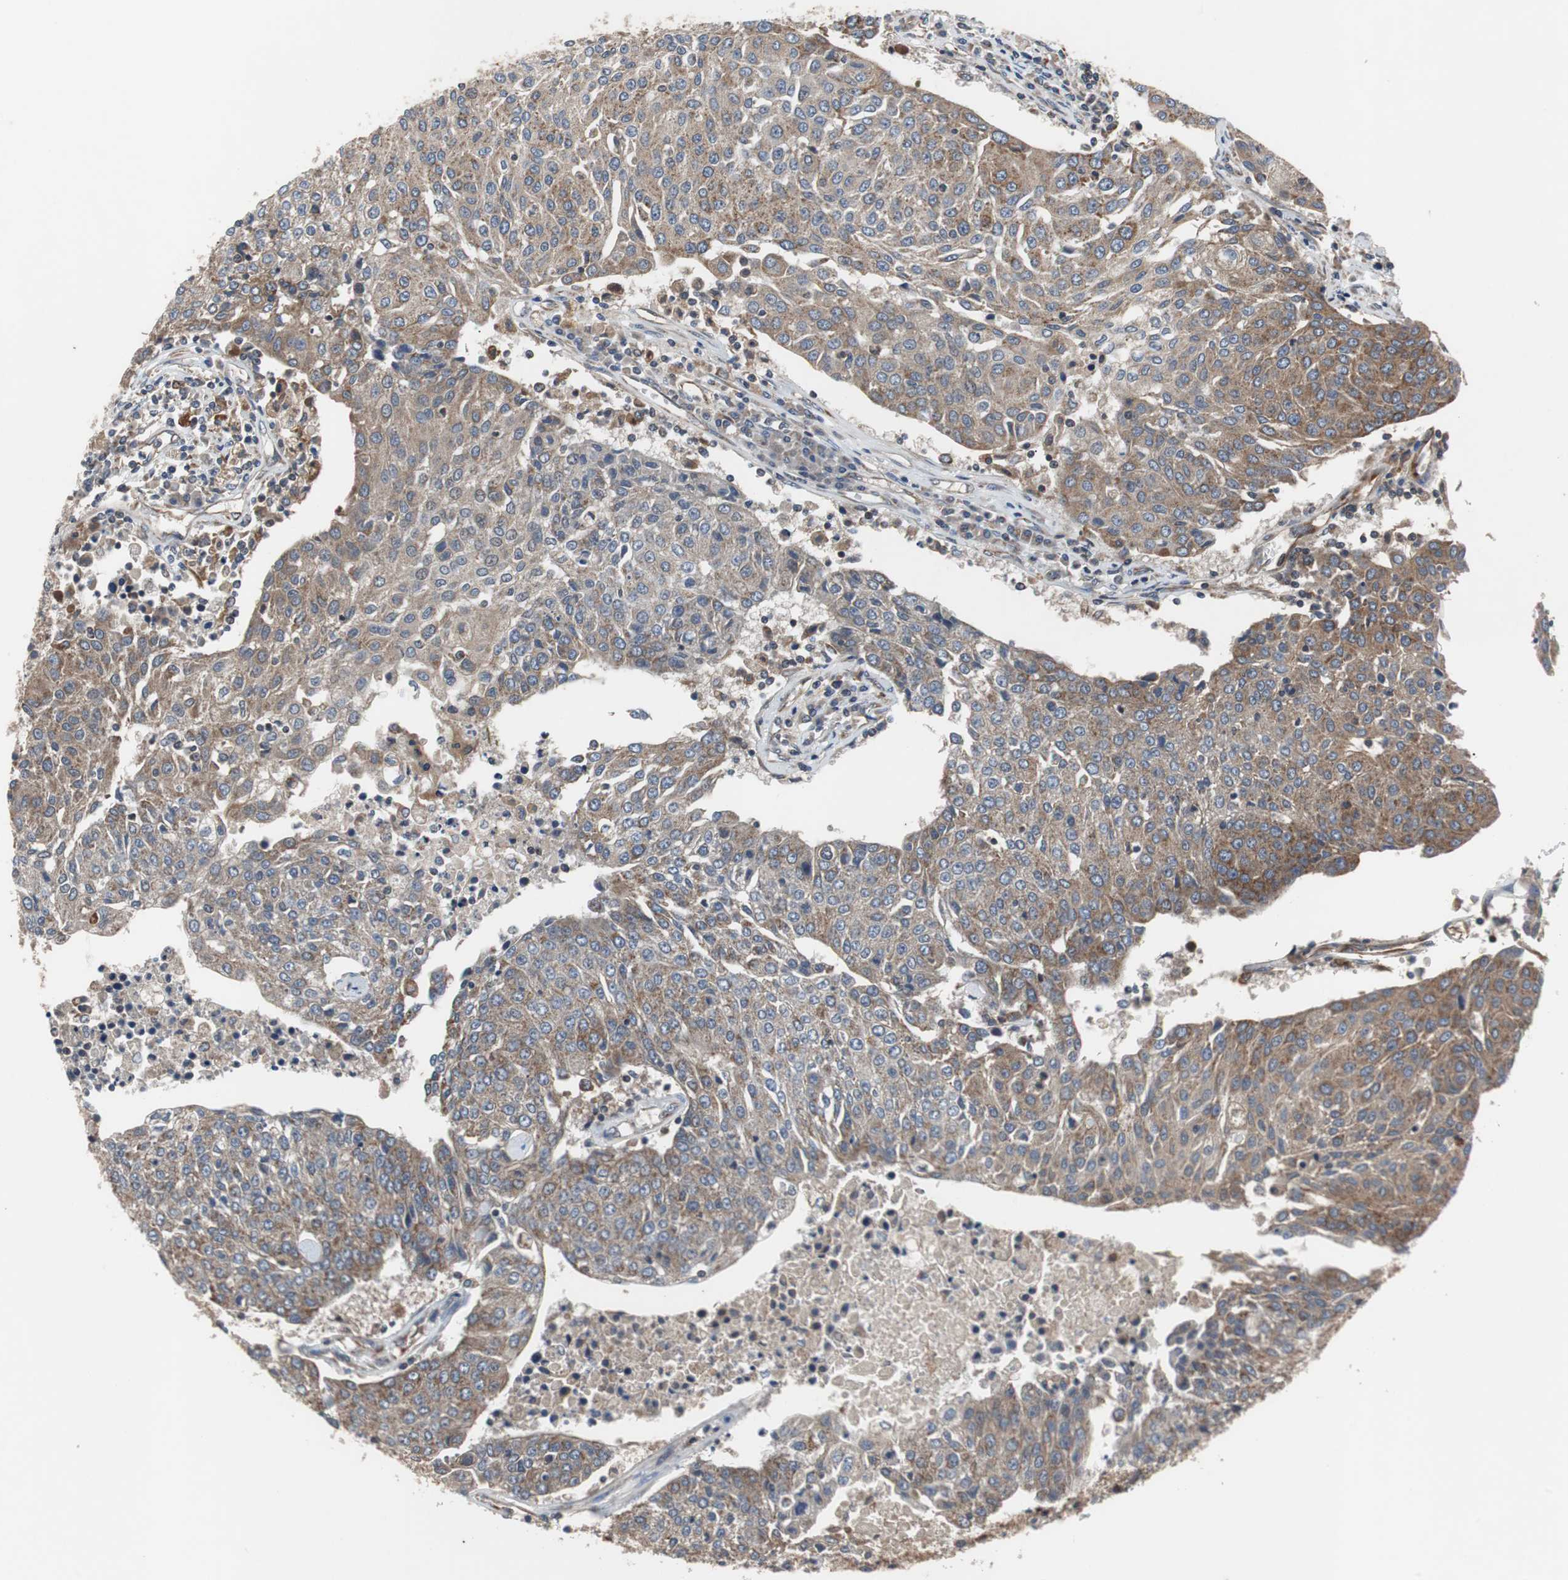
{"staining": {"intensity": "moderate", "quantity": ">75%", "location": "cytoplasmic/membranous"}, "tissue": "urothelial cancer", "cell_type": "Tumor cells", "image_type": "cancer", "snomed": [{"axis": "morphology", "description": "Urothelial carcinoma, High grade"}, {"axis": "topography", "description": "Urinary bladder"}], "caption": "This micrograph exhibits immunohistochemistry staining of urothelial cancer, with medium moderate cytoplasmic/membranous positivity in about >75% of tumor cells.", "gene": "ACTR3", "patient": {"sex": "female", "age": 85}}